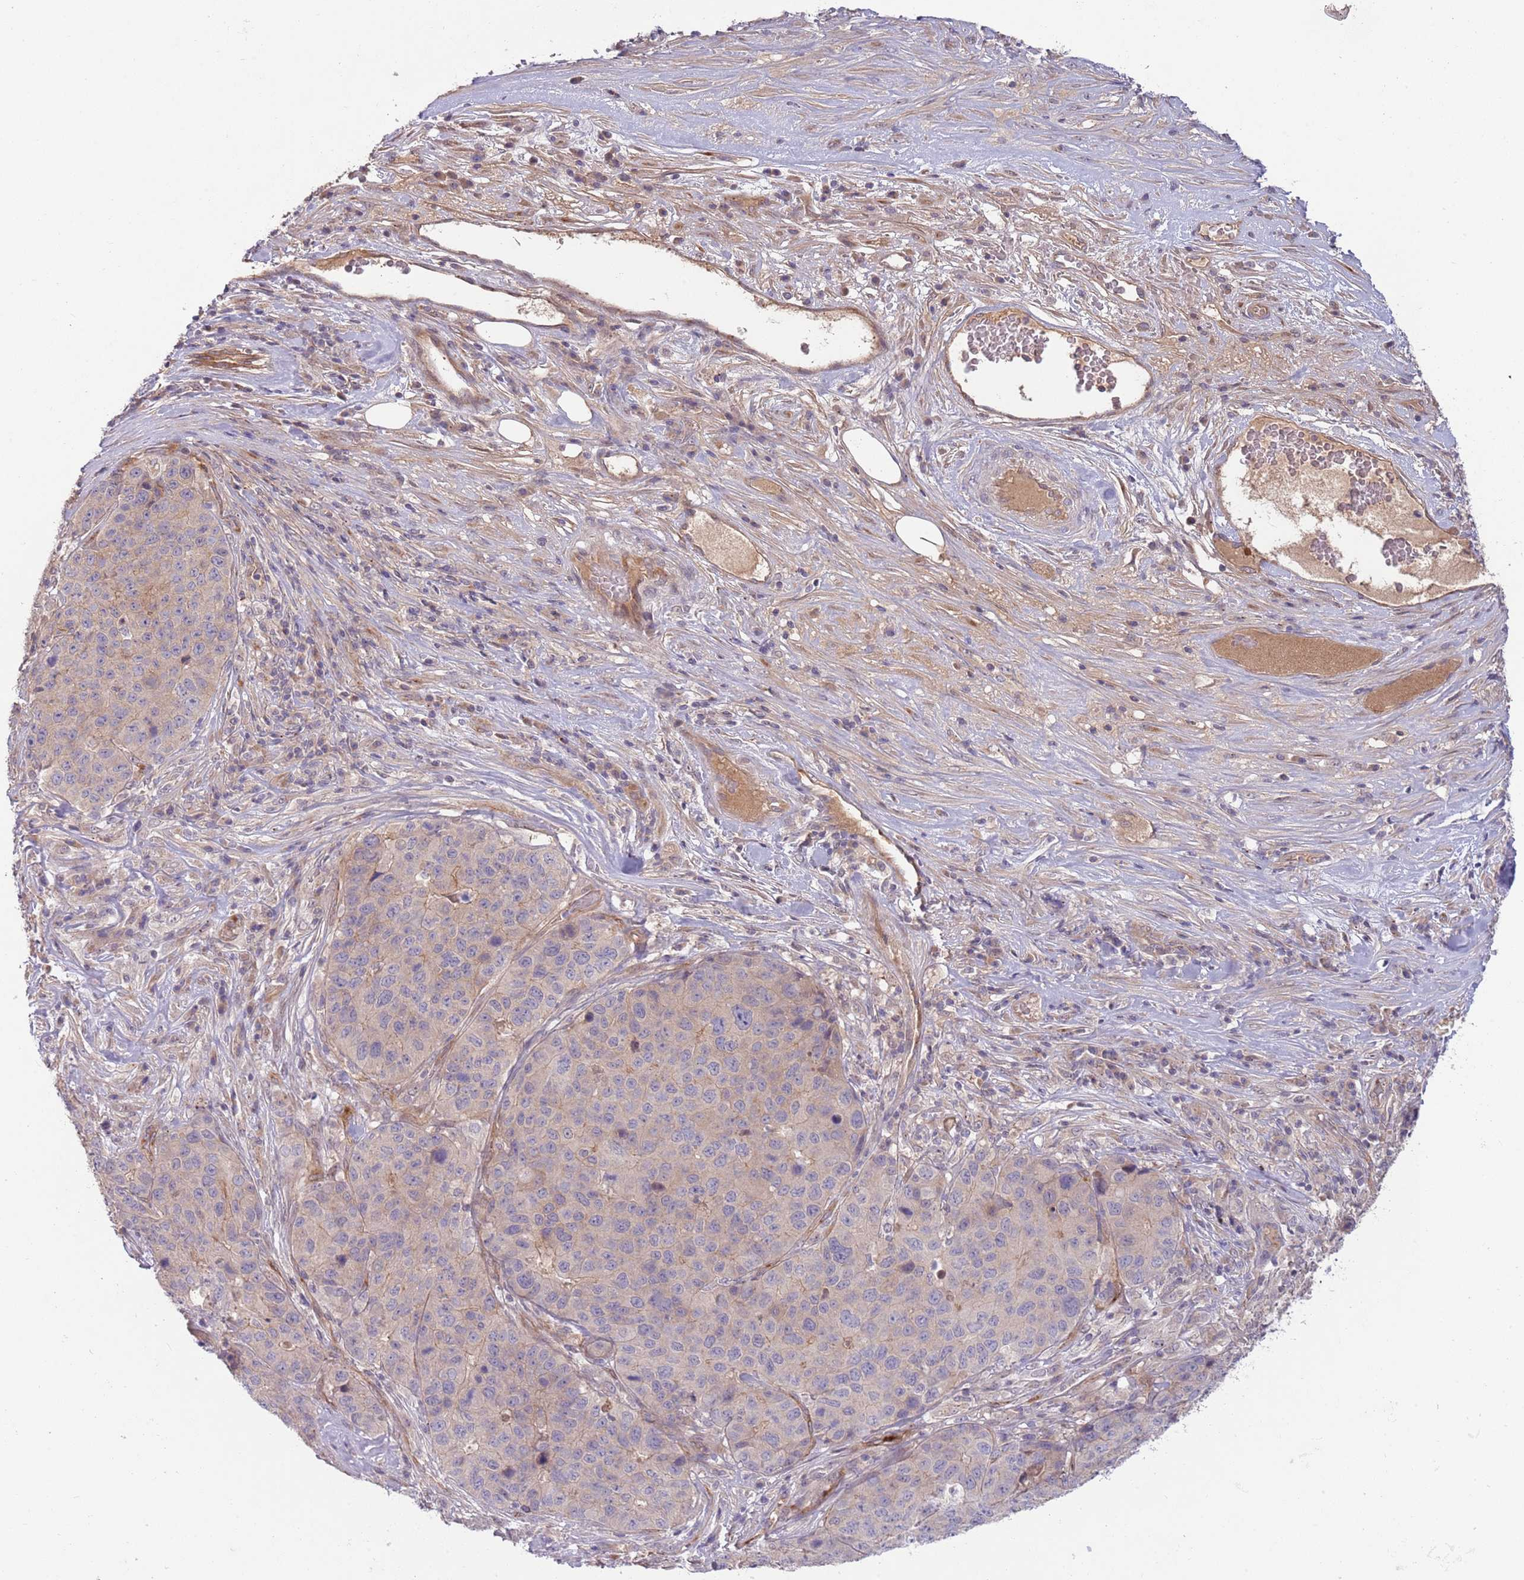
{"staining": {"intensity": "weak", "quantity": "<25%", "location": "cytoplasmic/membranous"}, "tissue": "stomach cancer", "cell_type": "Tumor cells", "image_type": "cancer", "snomed": [{"axis": "morphology", "description": "Adenocarcinoma, NOS"}, {"axis": "topography", "description": "Stomach"}], "caption": "Tumor cells show no significant staining in stomach cancer.", "gene": "SAV1", "patient": {"sex": "male", "age": 71}}